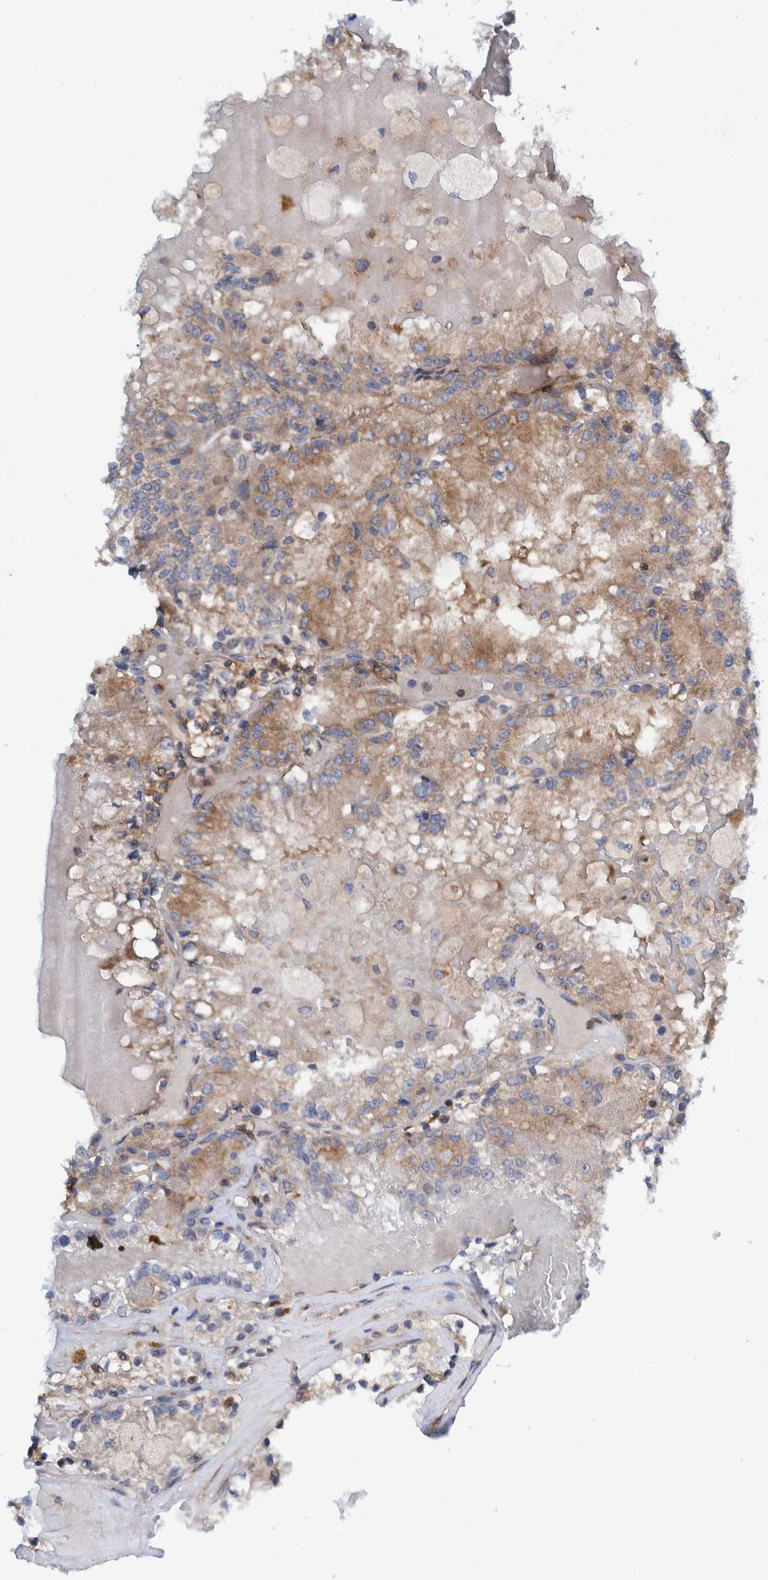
{"staining": {"intensity": "moderate", "quantity": "25%-75%", "location": "cytoplasmic/membranous"}, "tissue": "renal cancer", "cell_type": "Tumor cells", "image_type": "cancer", "snomed": [{"axis": "morphology", "description": "Adenocarcinoma, NOS"}, {"axis": "topography", "description": "Kidney"}], "caption": "Human adenocarcinoma (renal) stained with a protein marker demonstrates moderate staining in tumor cells.", "gene": "TRIM58", "patient": {"sex": "female", "age": 56}}